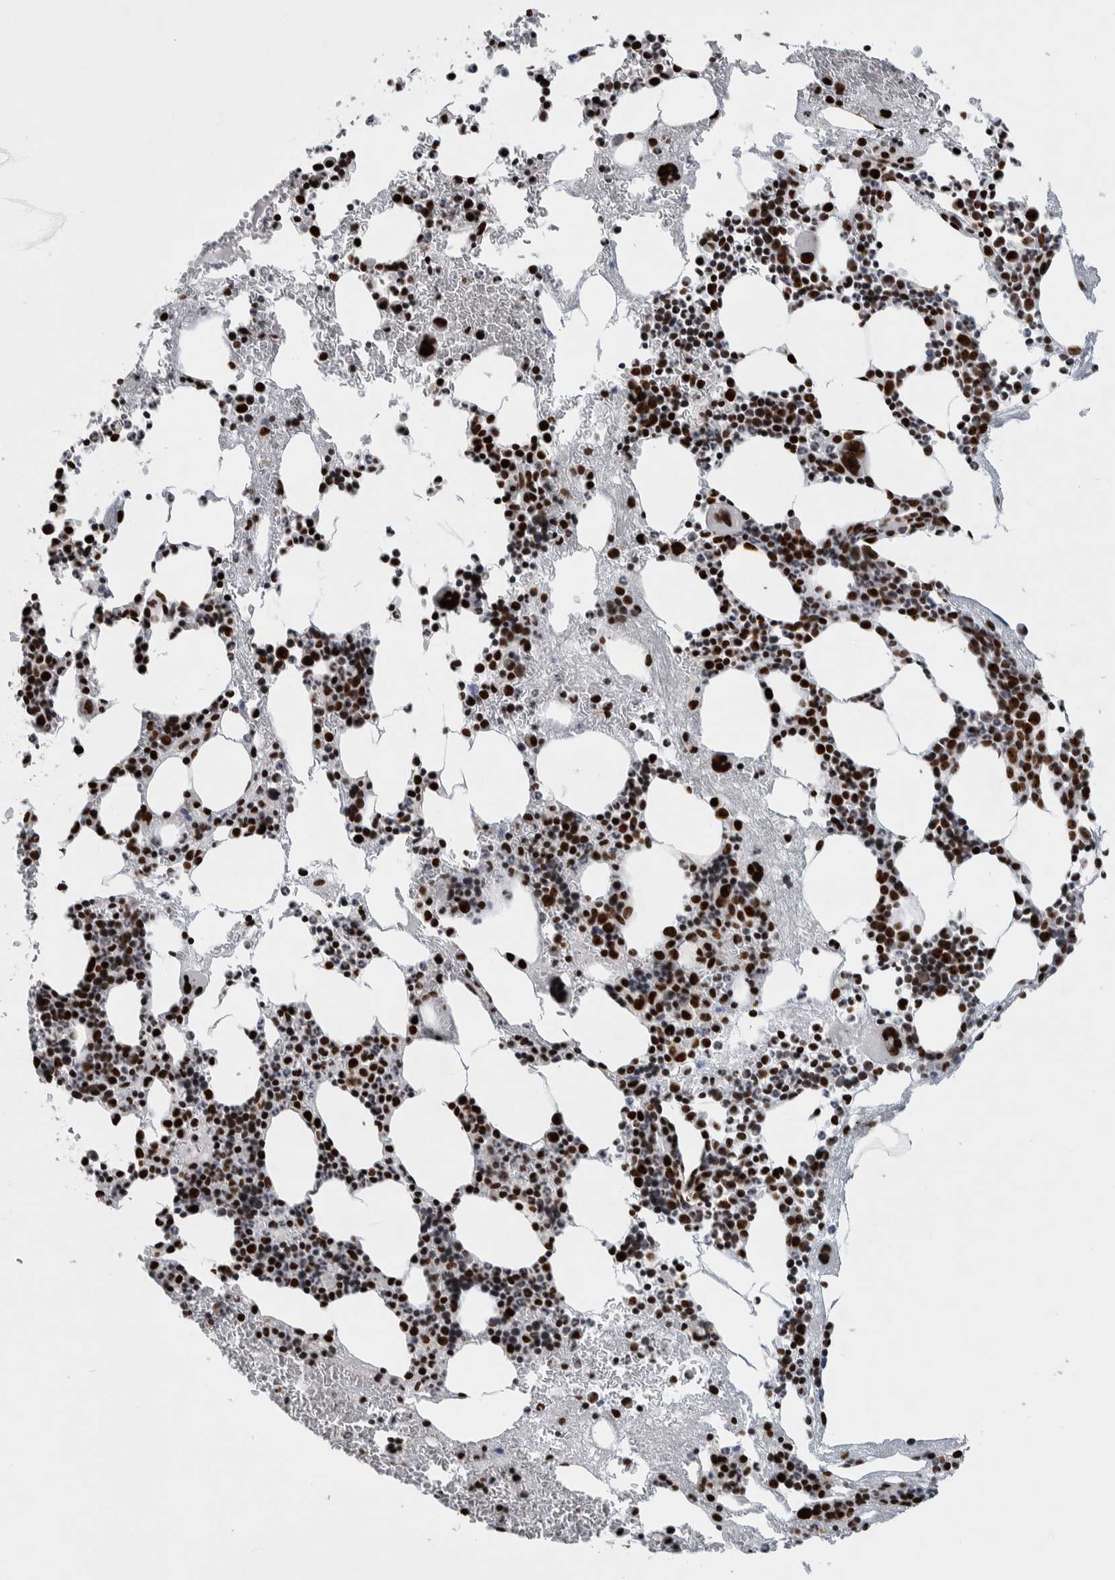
{"staining": {"intensity": "strong", "quantity": ">75%", "location": "nuclear"}, "tissue": "bone marrow", "cell_type": "Hematopoietic cells", "image_type": "normal", "snomed": [{"axis": "morphology", "description": "Normal tissue, NOS"}, {"axis": "morphology", "description": "Inflammation, NOS"}, {"axis": "topography", "description": "Bone marrow"}], "caption": "Immunohistochemistry (IHC) (DAB) staining of benign human bone marrow displays strong nuclear protein staining in about >75% of hematopoietic cells.", "gene": "NCL", "patient": {"sex": "female", "age": 67}}